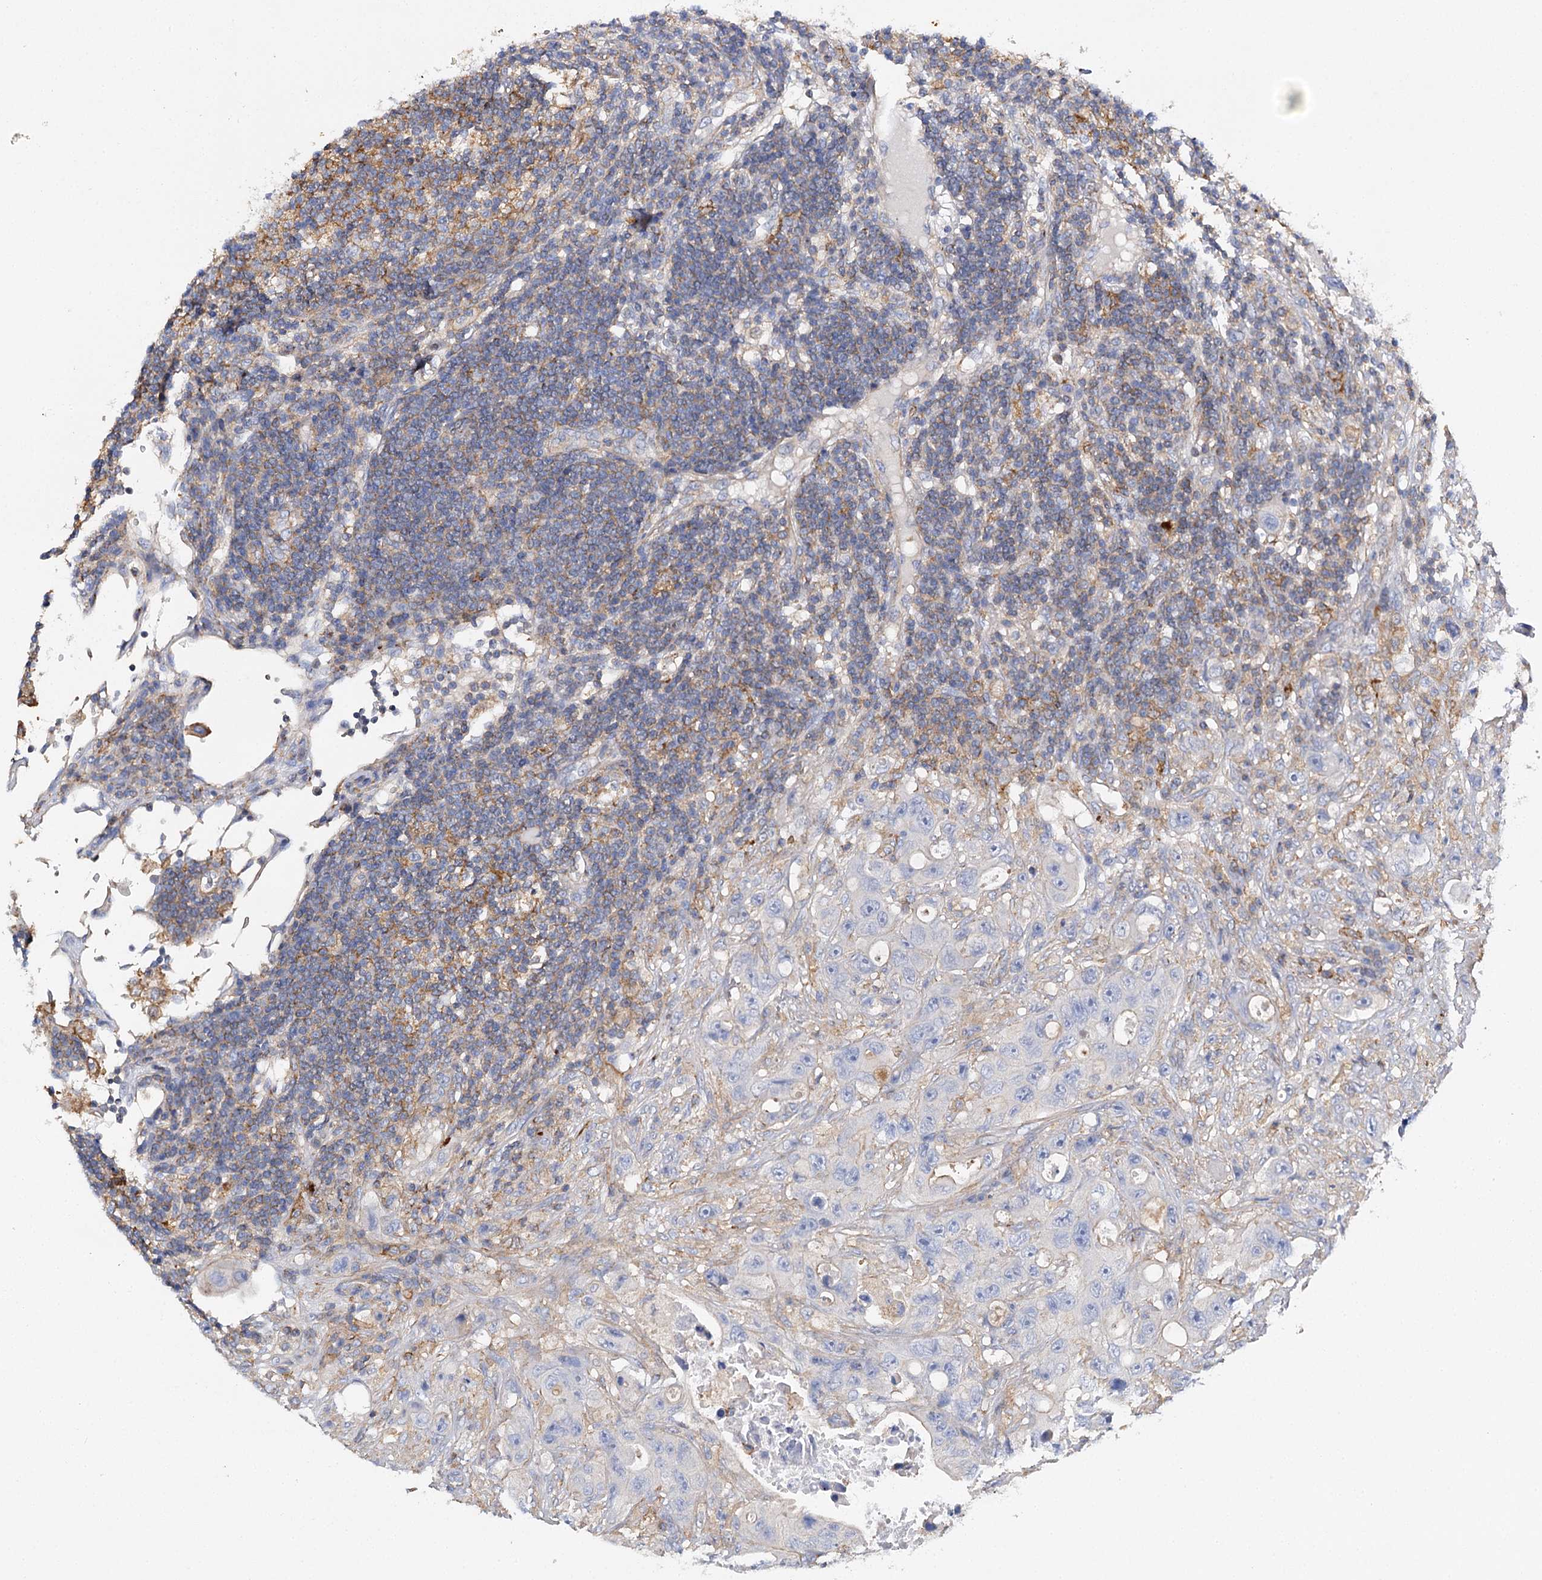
{"staining": {"intensity": "negative", "quantity": "none", "location": "none"}, "tissue": "colorectal cancer", "cell_type": "Tumor cells", "image_type": "cancer", "snomed": [{"axis": "morphology", "description": "Adenocarcinoma, NOS"}, {"axis": "topography", "description": "Colon"}], "caption": "This photomicrograph is of colorectal cancer (adenocarcinoma) stained with IHC to label a protein in brown with the nuclei are counter-stained blue. There is no expression in tumor cells.", "gene": "EPYC", "patient": {"sex": "female", "age": 46}}